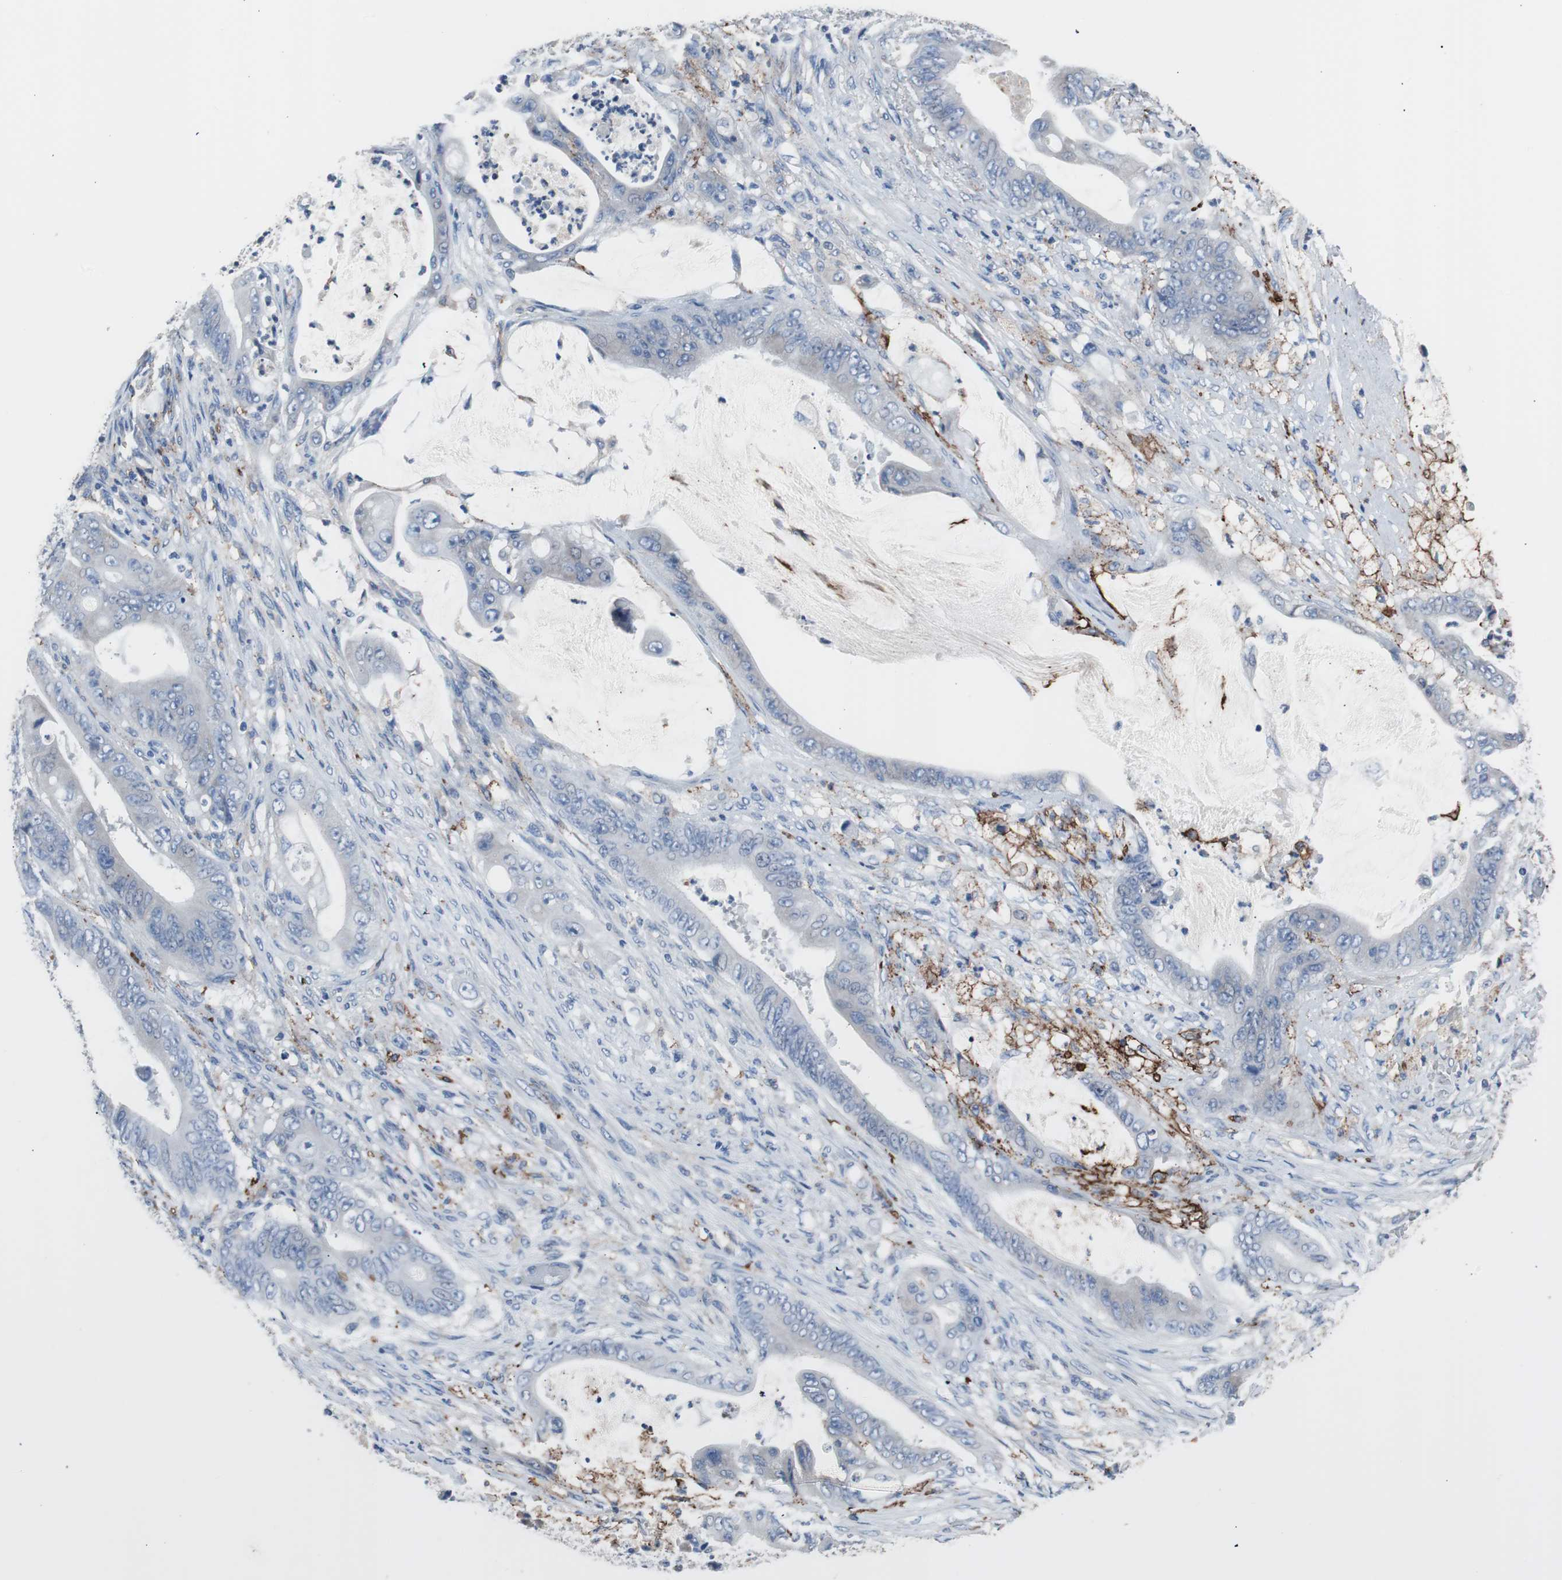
{"staining": {"intensity": "negative", "quantity": "none", "location": "none"}, "tissue": "stomach cancer", "cell_type": "Tumor cells", "image_type": "cancer", "snomed": [{"axis": "morphology", "description": "Adenocarcinoma, NOS"}, {"axis": "topography", "description": "Stomach"}], "caption": "Immunohistochemistry (IHC) of human adenocarcinoma (stomach) reveals no positivity in tumor cells.", "gene": "FCGR2B", "patient": {"sex": "female", "age": 73}}